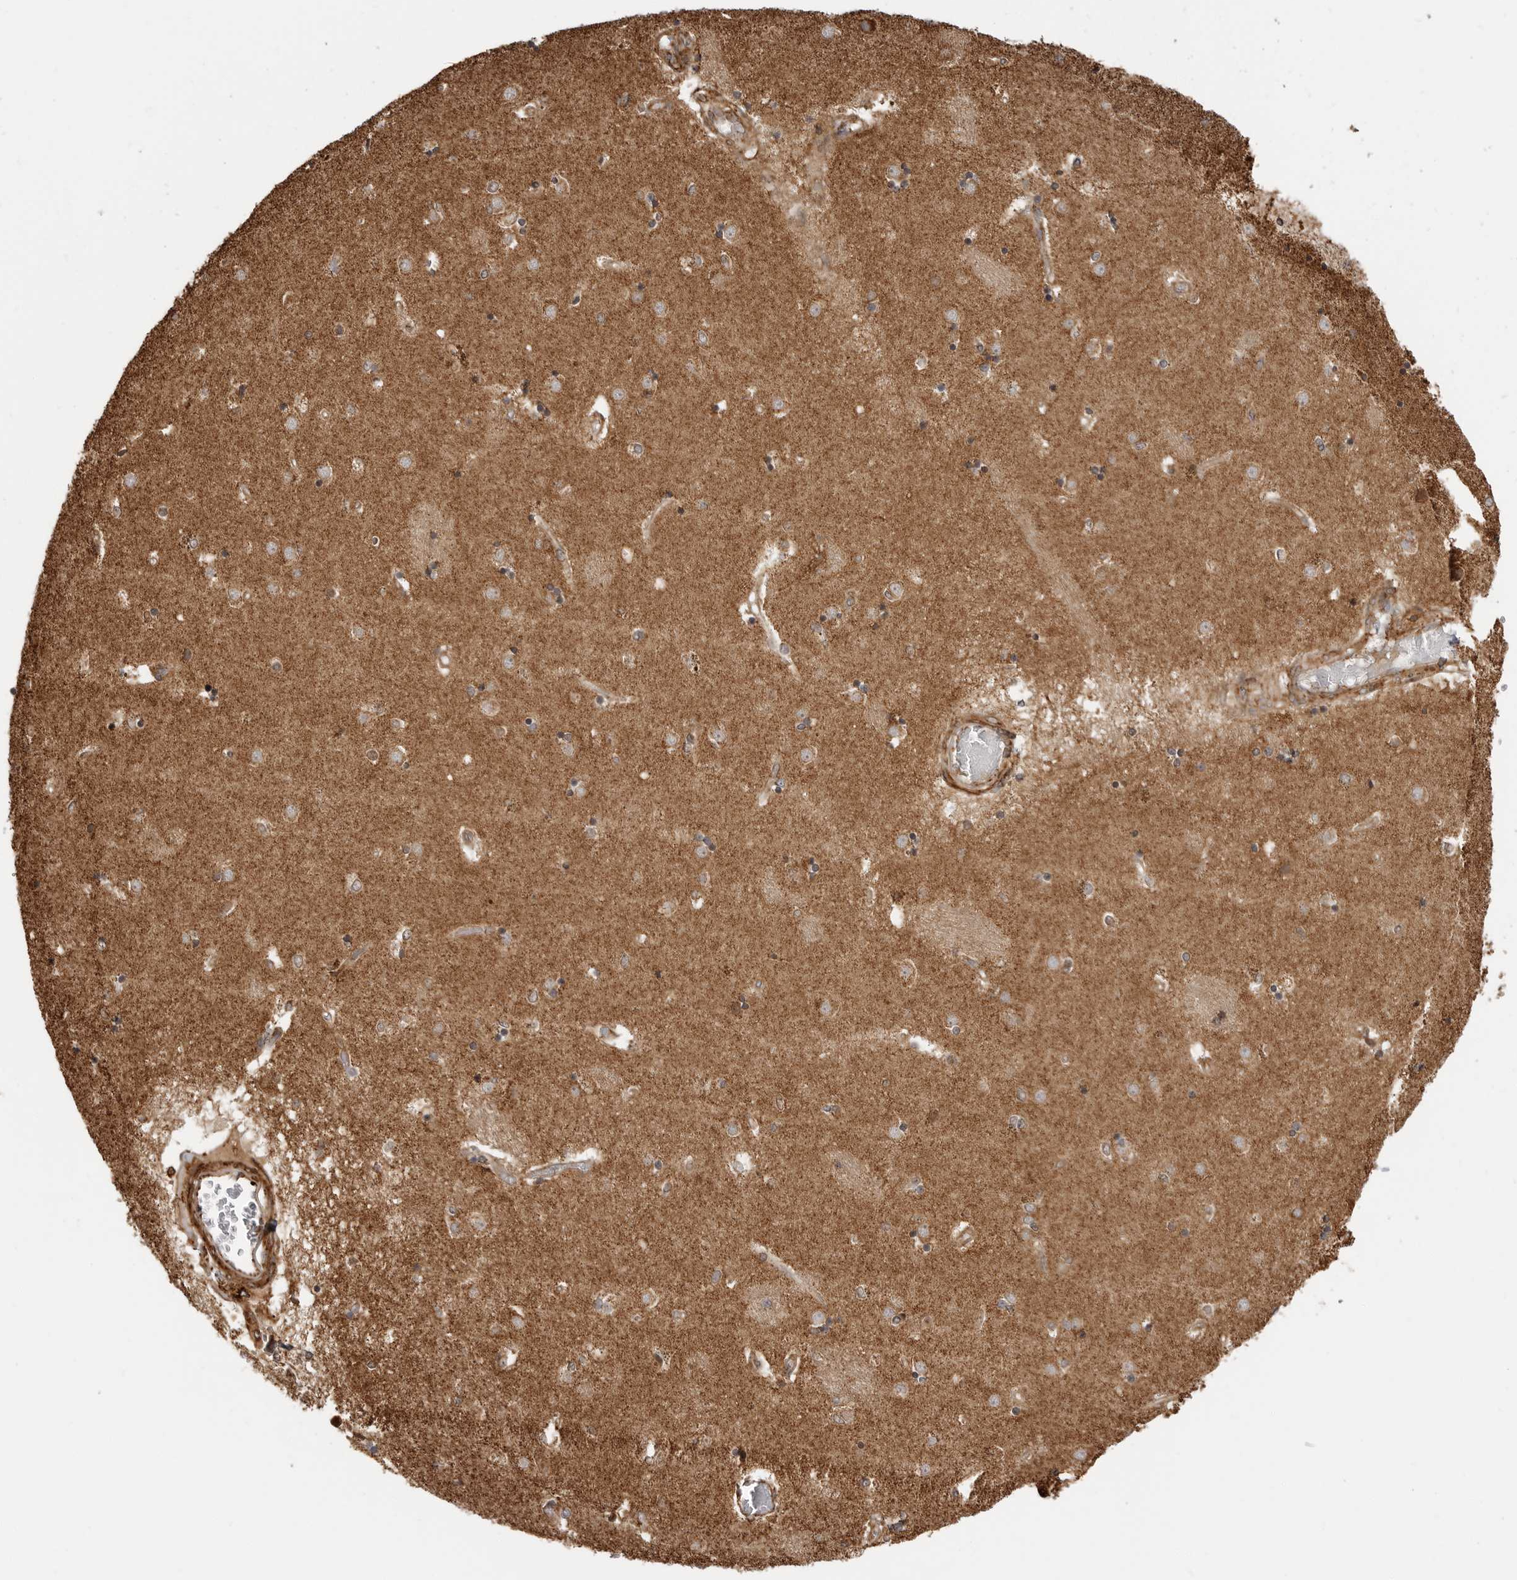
{"staining": {"intensity": "moderate", "quantity": ">75%", "location": "cytoplasmic/membranous"}, "tissue": "caudate", "cell_type": "Glial cells", "image_type": "normal", "snomed": [{"axis": "morphology", "description": "Normal tissue, NOS"}, {"axis": "topography", "description": "Lateral ventricle wall"}], "caption": "Brown immunohistochemical staining in normal human caudate displays moderate cytoplasmic/membranous expression in approximately >75% of glial cells. (brown staining indicates protein expression, while blue staining denotes nuclei).", "gene": "BMP2K", "patient": {"sex": "male", "age": 45}}